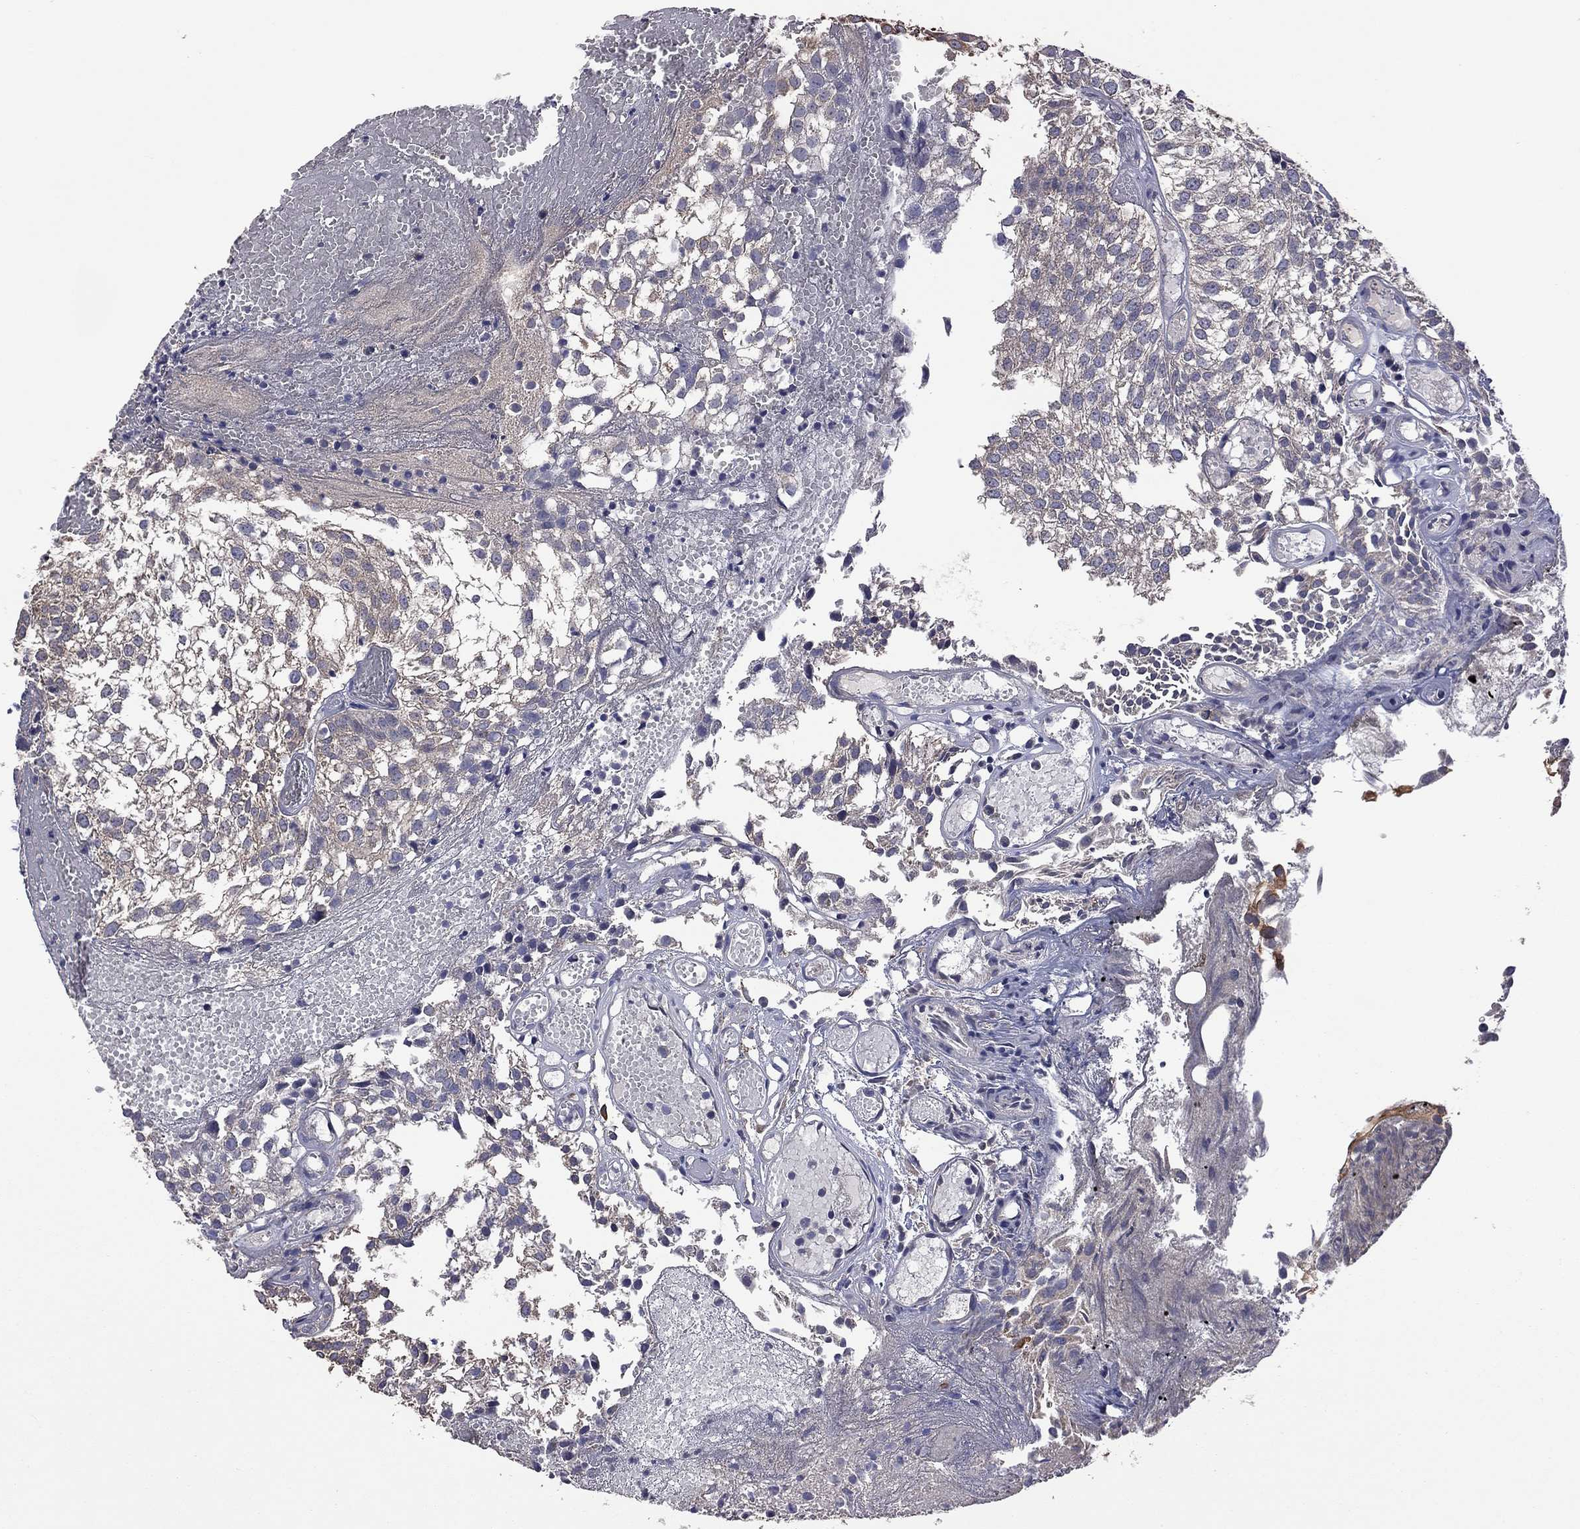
{"staining": {"intensity": "moderate", "quantity": "25%-75%", "location": "cytoplasmic/membranous"}, "tissue": "urothelial cancer", "cell_type": "Tumor cells", "image_type": "cancer", "snomed": [{"axis": "morphology", "description": "Urothelial carcinoma, Low grade"}, {"axis": "topography", "description": "Urinary bladder"}], "caption": "Urothelial cancer was stained to show a protein in brown. There is medium levels of moderate cytoplasmic/membranous expression in about 25%-75% of tumor cells.", "gene": "TSNARE1", "patient": {"sex": "male", "age": 79}}